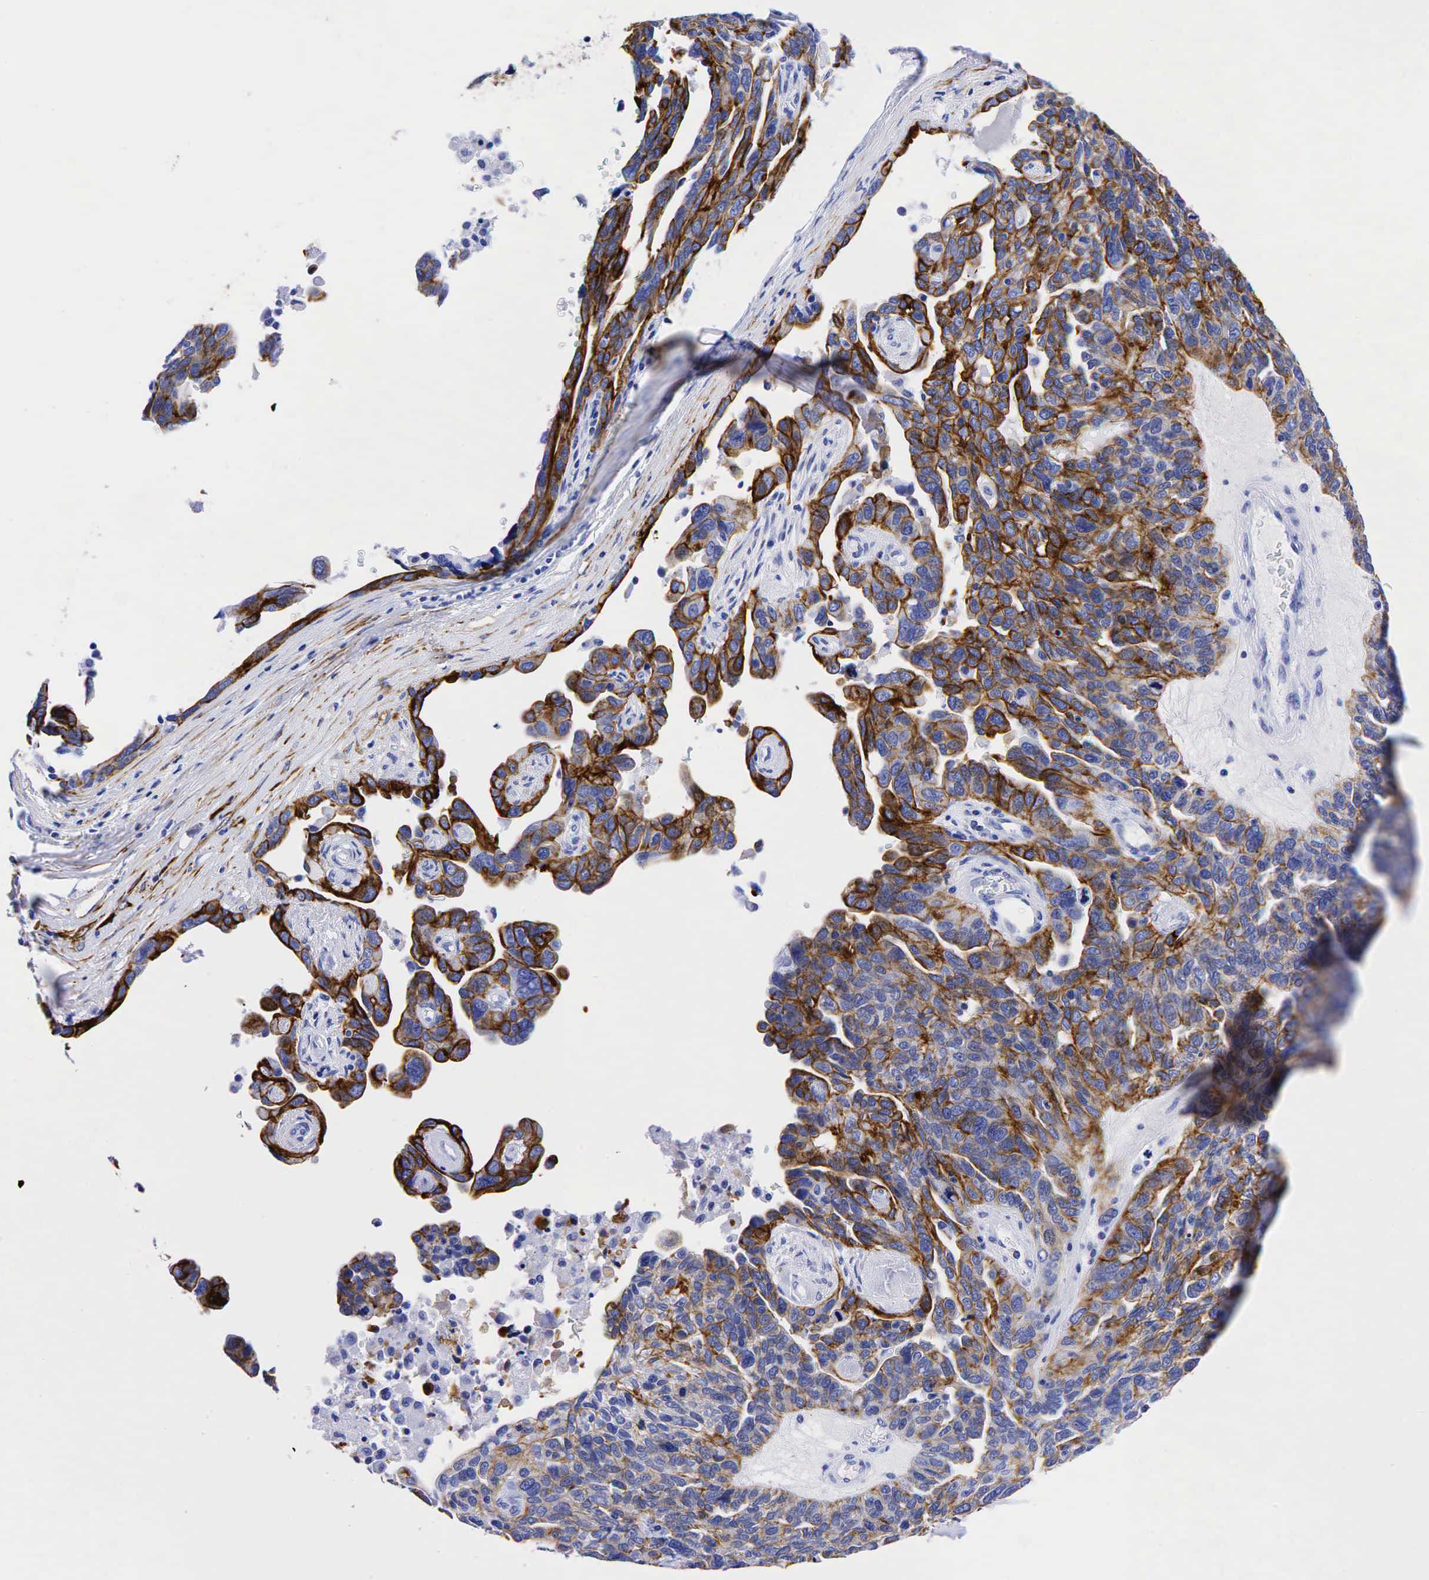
{"staining": {"intensity": "strong", "quantity": ">75%", "location": "cytoplasmic/membranous"}, "tissue": "ovarian cancer", "cell_type": "Tumor cells", "image_type": "cancer", "snomed": [{"axis": "morphology", "description": "Cystadenocarcinoma, serous, NOS"}, {"axis": "topography", "description": "Ovary"}], "caption": "Strong cytoplasmic/membranous staining for a protein is present in approximately >75% of tumor cells of ovarian cancer using immunohistochemistry.", "gene": "KRT18", "patient": {"sex": "female", "age": 64}}